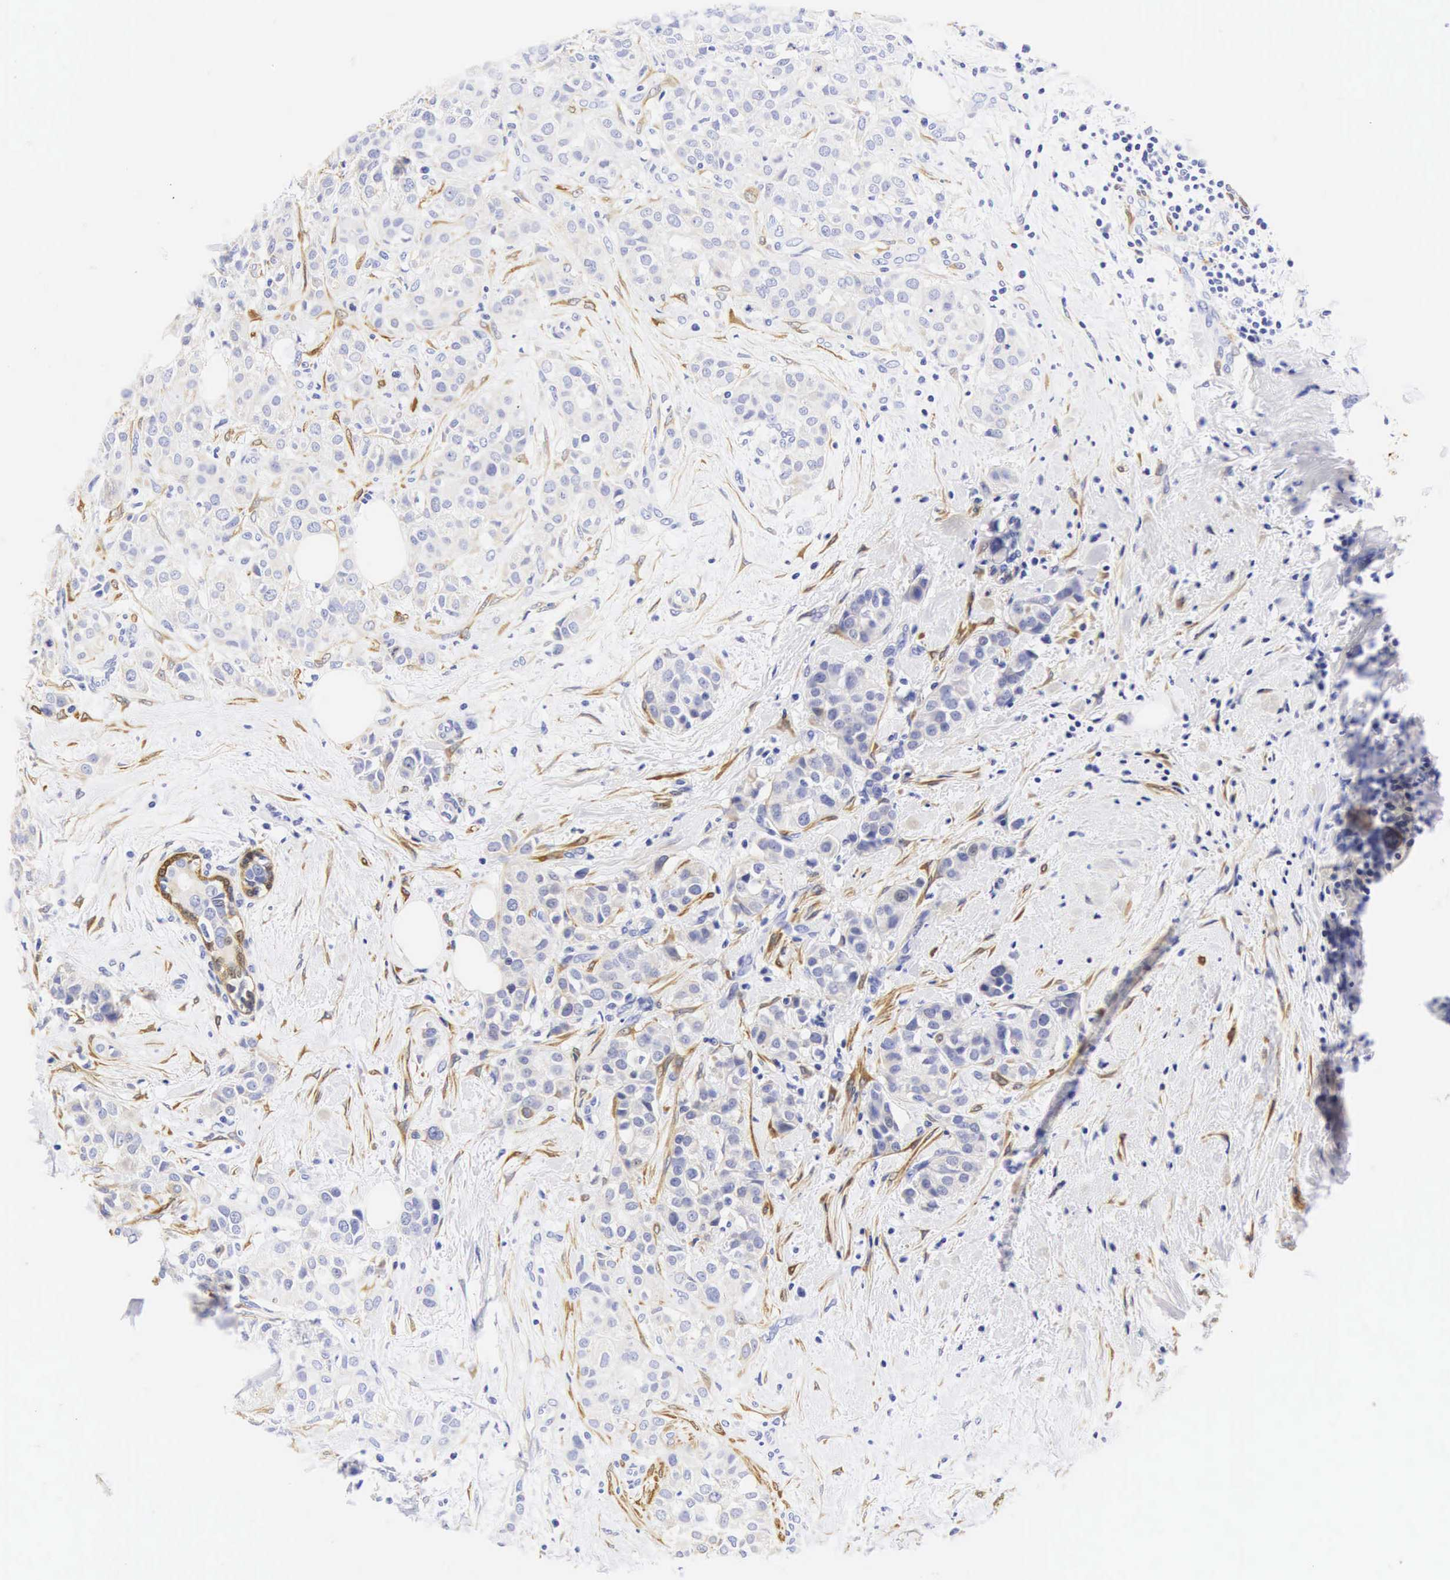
{"staining": {"intensity": "negative", "quantity": "none", "location": "none"}, "tissue": "breast cancer", "cell_type": "Tumor cells", "image_type": "cancer", "snomed": [{"axis": "morphology", "description": "Duct carcinoma"}, {"axis": "topography", "description": "Breast"}], "caption": "An immunohistochemistry (IHC) image of intraductal carcinoma (breast) is shown. There is no staining in tumor cells of intraductal carcinoma (breast).", "gene": "CNN1", "patient": {"sex": "female", "age": 55}}